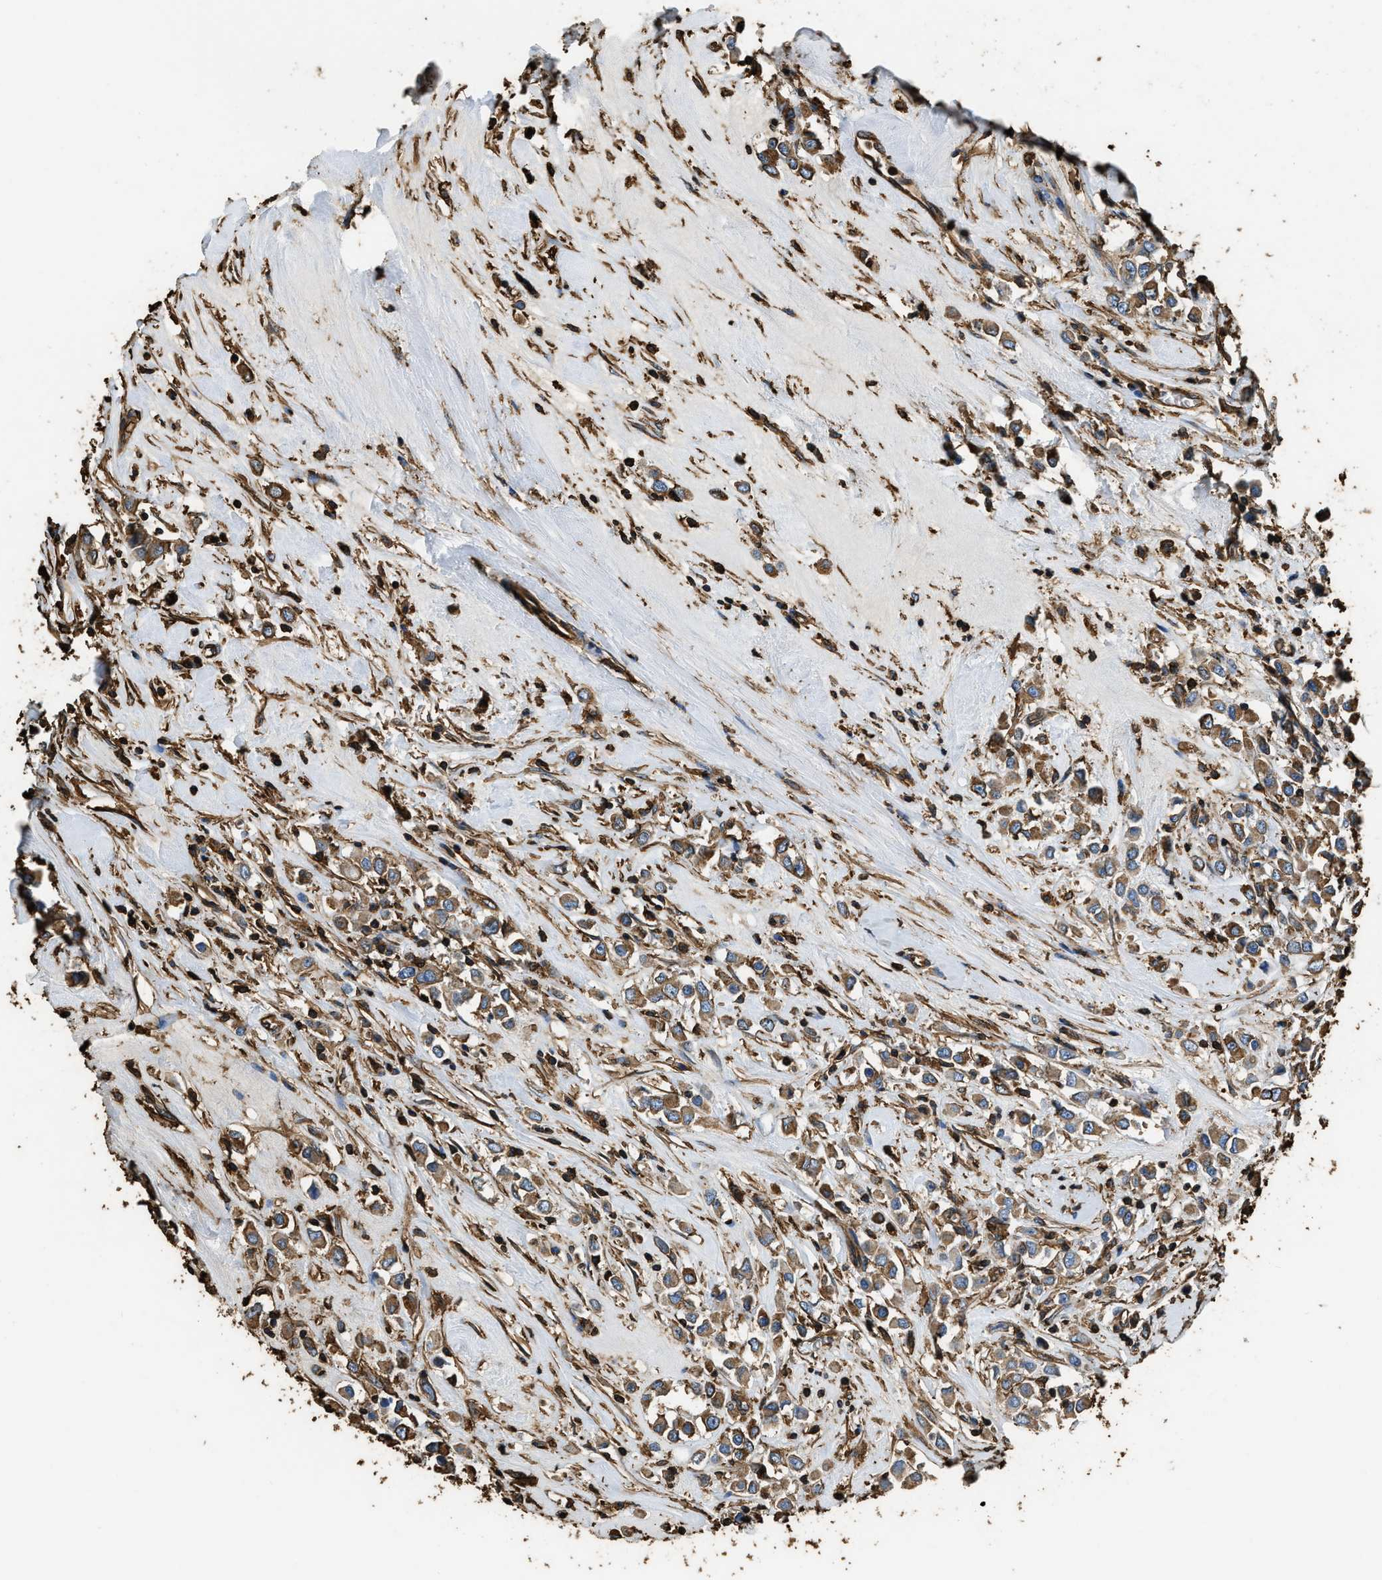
{"staining": {"intensity": "moderate", "quantity": ">75%", "location": "cytoplasmic/membranous"}, "tissue": "breast cancer", "cell_type": "Tumor cells", "image_type": "cancer", "snomed": [{"axis": "morphology", "description": "Duct carcinoma"}, {"axis": "topography", "description": "Breast"}], "caption": "Immunohistochemistry of human breast infiltrating ductal carcinoma exhibits medium levels of moderate cytoplasmic/membranous staining in approximately >75% of tumor cells. (IHC, brightfield microscopy, high magnification).", "gene": "ACCS", "patient": {"sex": "female", "age": 61}}